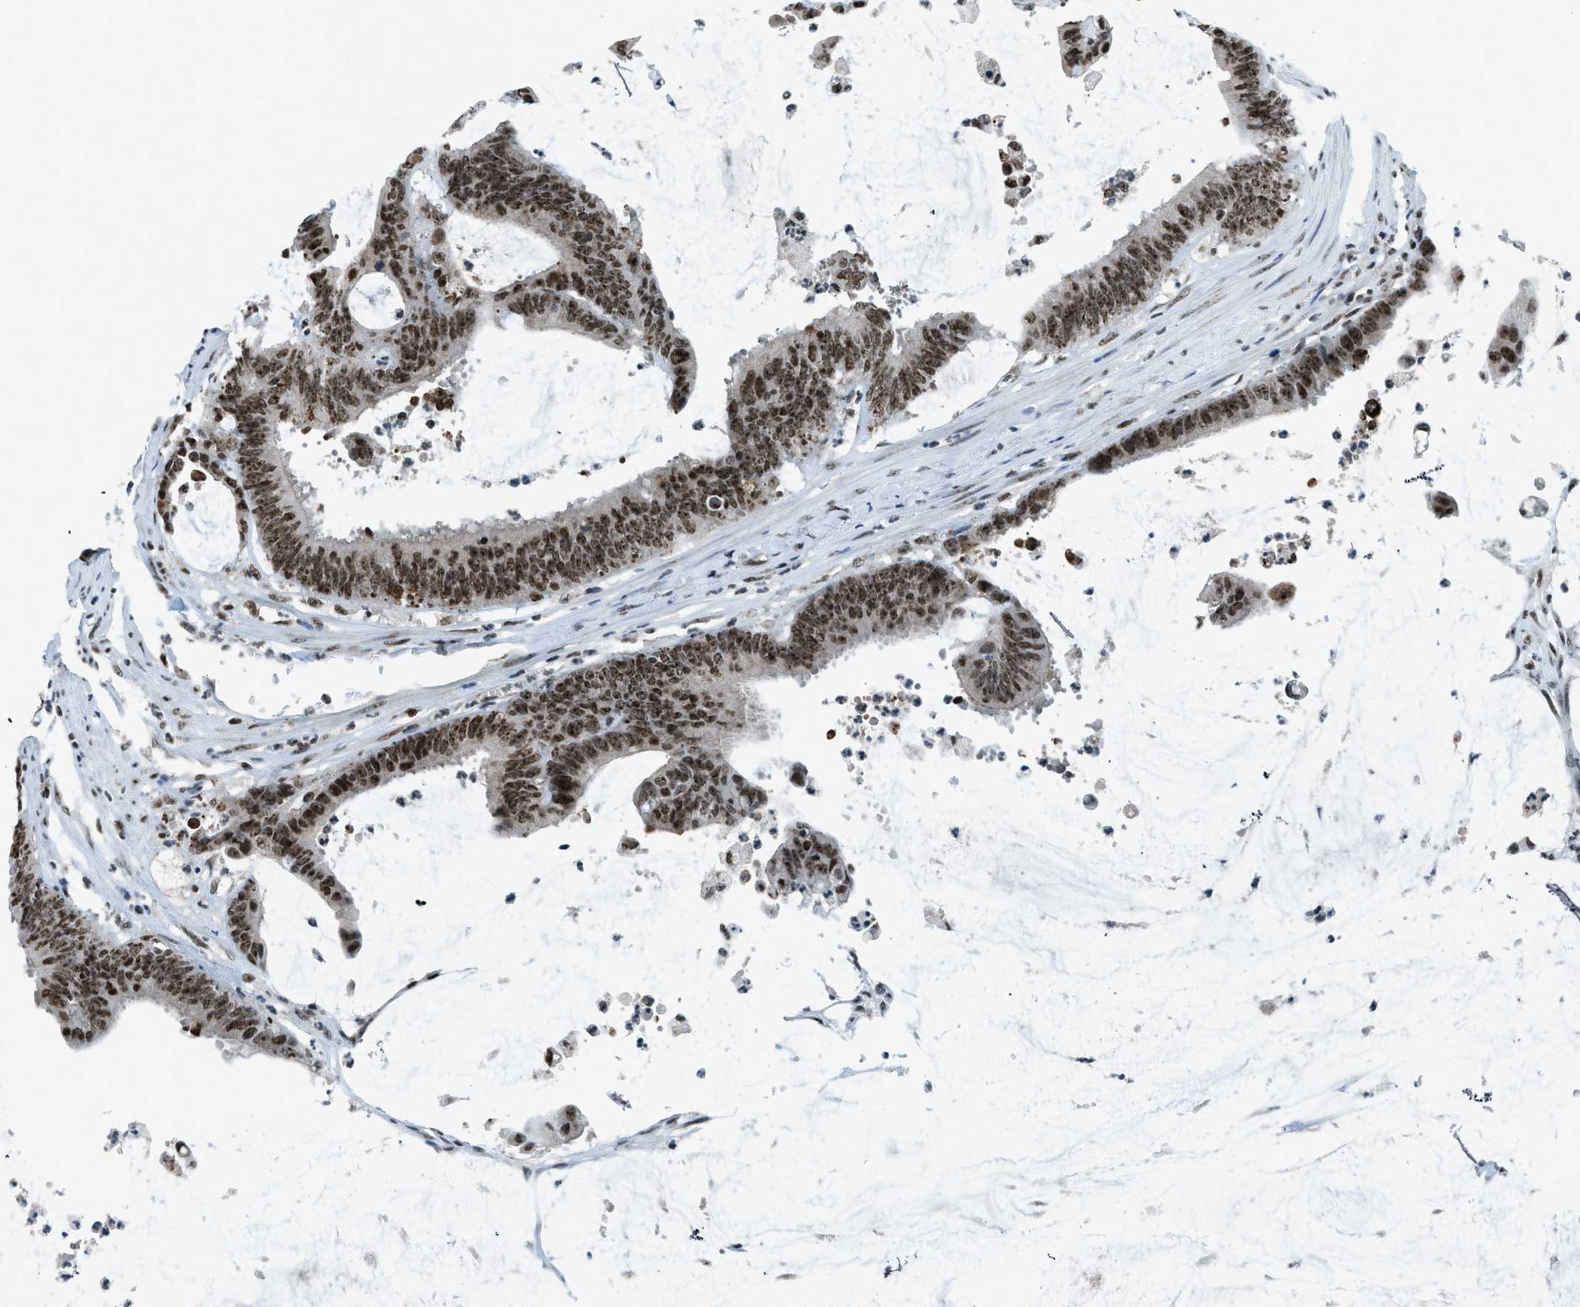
{"staining": {"intensity": "strong", "quantity": ">75%", "location": "nuclear"}, "tissue": "colorectal cancer", "cell_type": "Tumor cells", "image_type": "cancer", "snomed": [{"axis": "morphology", "description": "Adenocarcinoma, NOS"}, {"axis": "topography", "description": "Rectum"}], "caption": "This is an image of immunohistochemistry (IHC) staining of colorectal cancer (adenocarcinoma), which shows strong staining in the nuclear of tumor cells.", "gene": "RAD51B", "patient": {"sex": "female", "age": 66}}